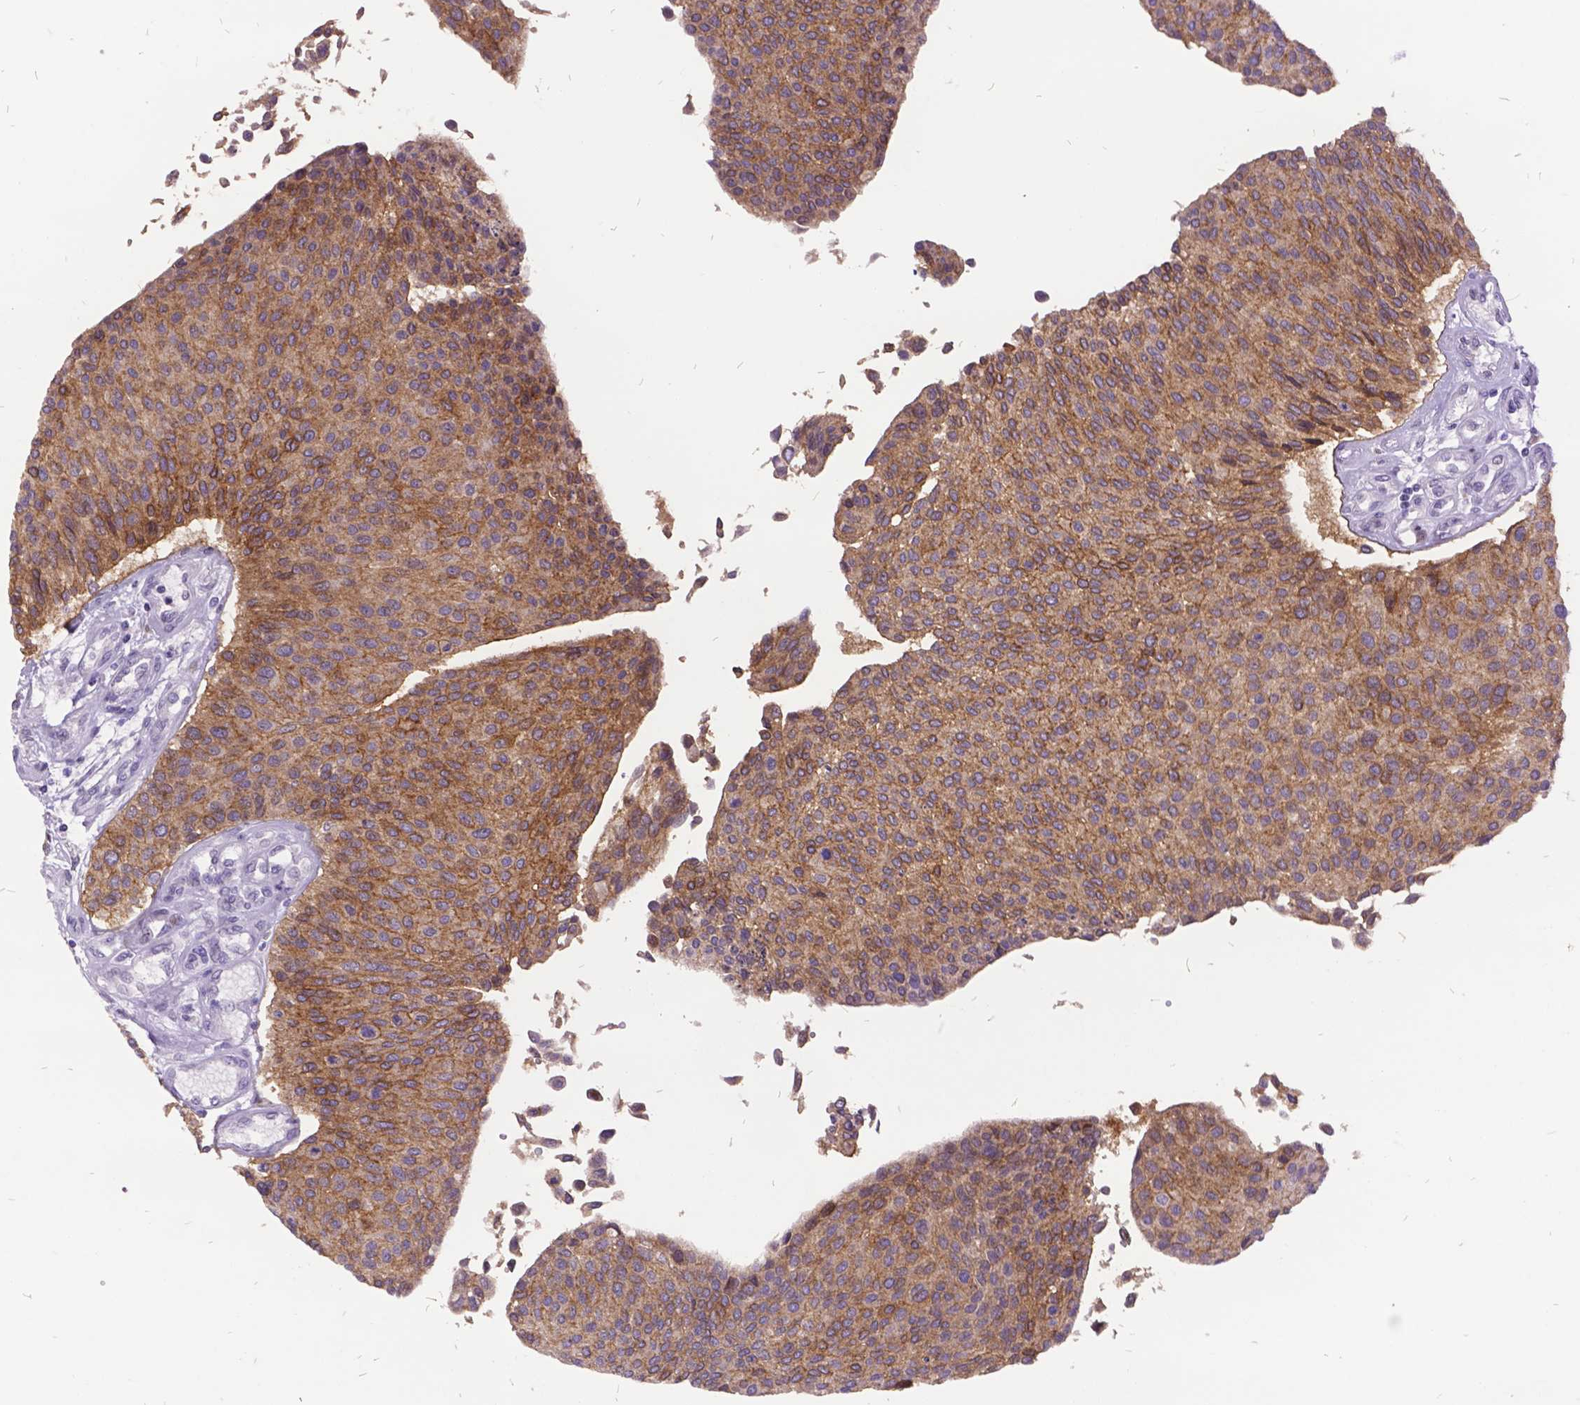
{"staining": {"intensity": "strong", "quantity": "25%-75%", "location": "cytoplasmic/membranous"}, "tissue": "urothelial cancer", "cell_type": "Tumor cells", "image_type": "cancer", "snomed": [{"axis": "morphology", "description": "Urothelial carcinoma, NOS"}, {"axis": "topography", "description": "Urinary bladder"}], "caption": "Immunohistochemistry (IHC) (DAB) staining of urothelial cancer shows strong cytoplasmic/membranous protein positivity in about 25%-75% of tumor cells. (DAB (3,3'-diaminobenzidine) IHC, brown staining for protein, blue staining for nuclei).", "gene": "ITGB6", "patient": {"sex": "male", "age": 55}}